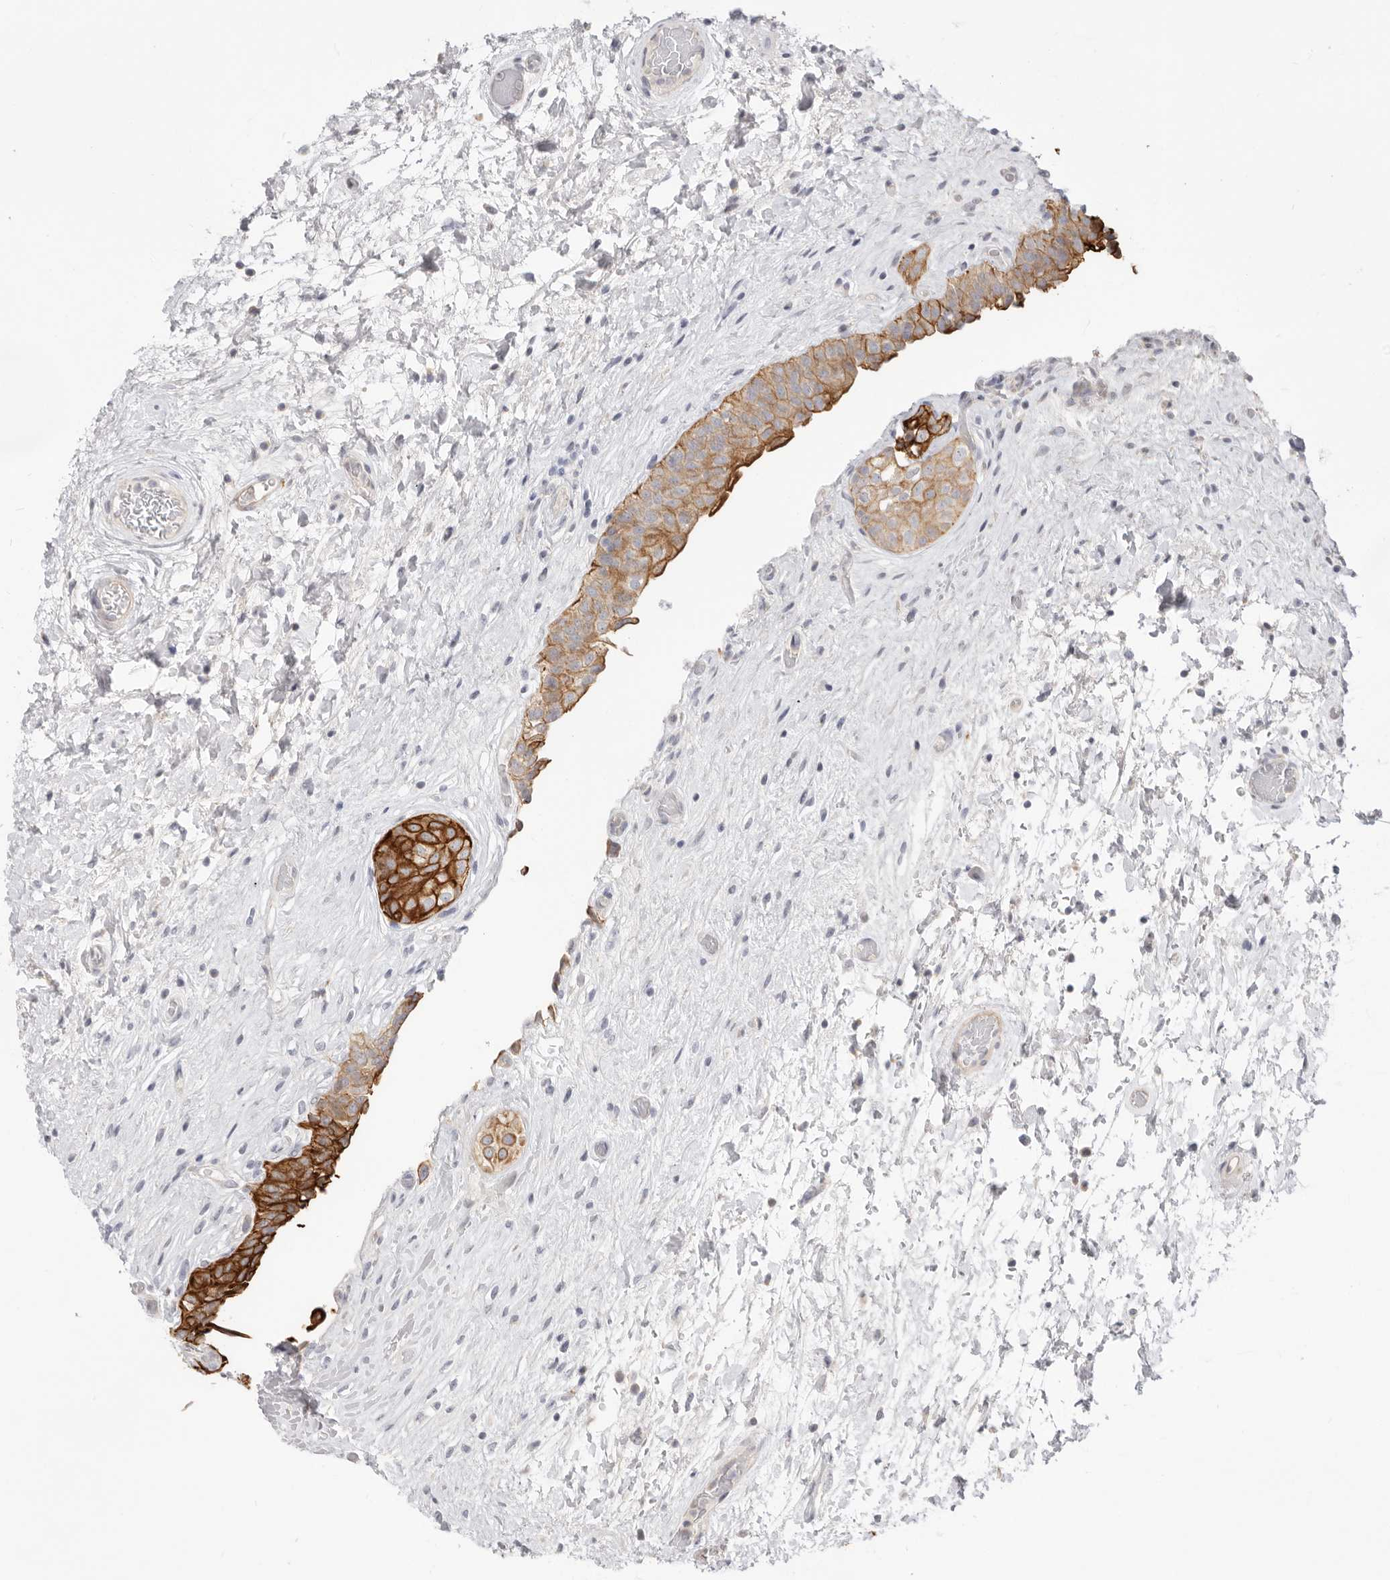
{"staining": {"intensity": "strong", "quantity": ">75%", "location": "cytoplasmic/membranous"}, "tissue": "urinary bladder", "cell_type": "Urothelial cells", "image_type": "normal", "snomed": [{"axis": "morphology", "description": "Normal tissue, NOS"}, {"axis": "topography", "description": "Urinary bladder"}], "caption": "Immunohistochemical staining of normal urinary bladder reveals >75% levels of strong cytoplasmic/membranous protein staining in about >75% of urothelial cells. Nuclei are stained in blue.", "gene": "USH1C", "patient": {"sex": "male", "age": 74}}